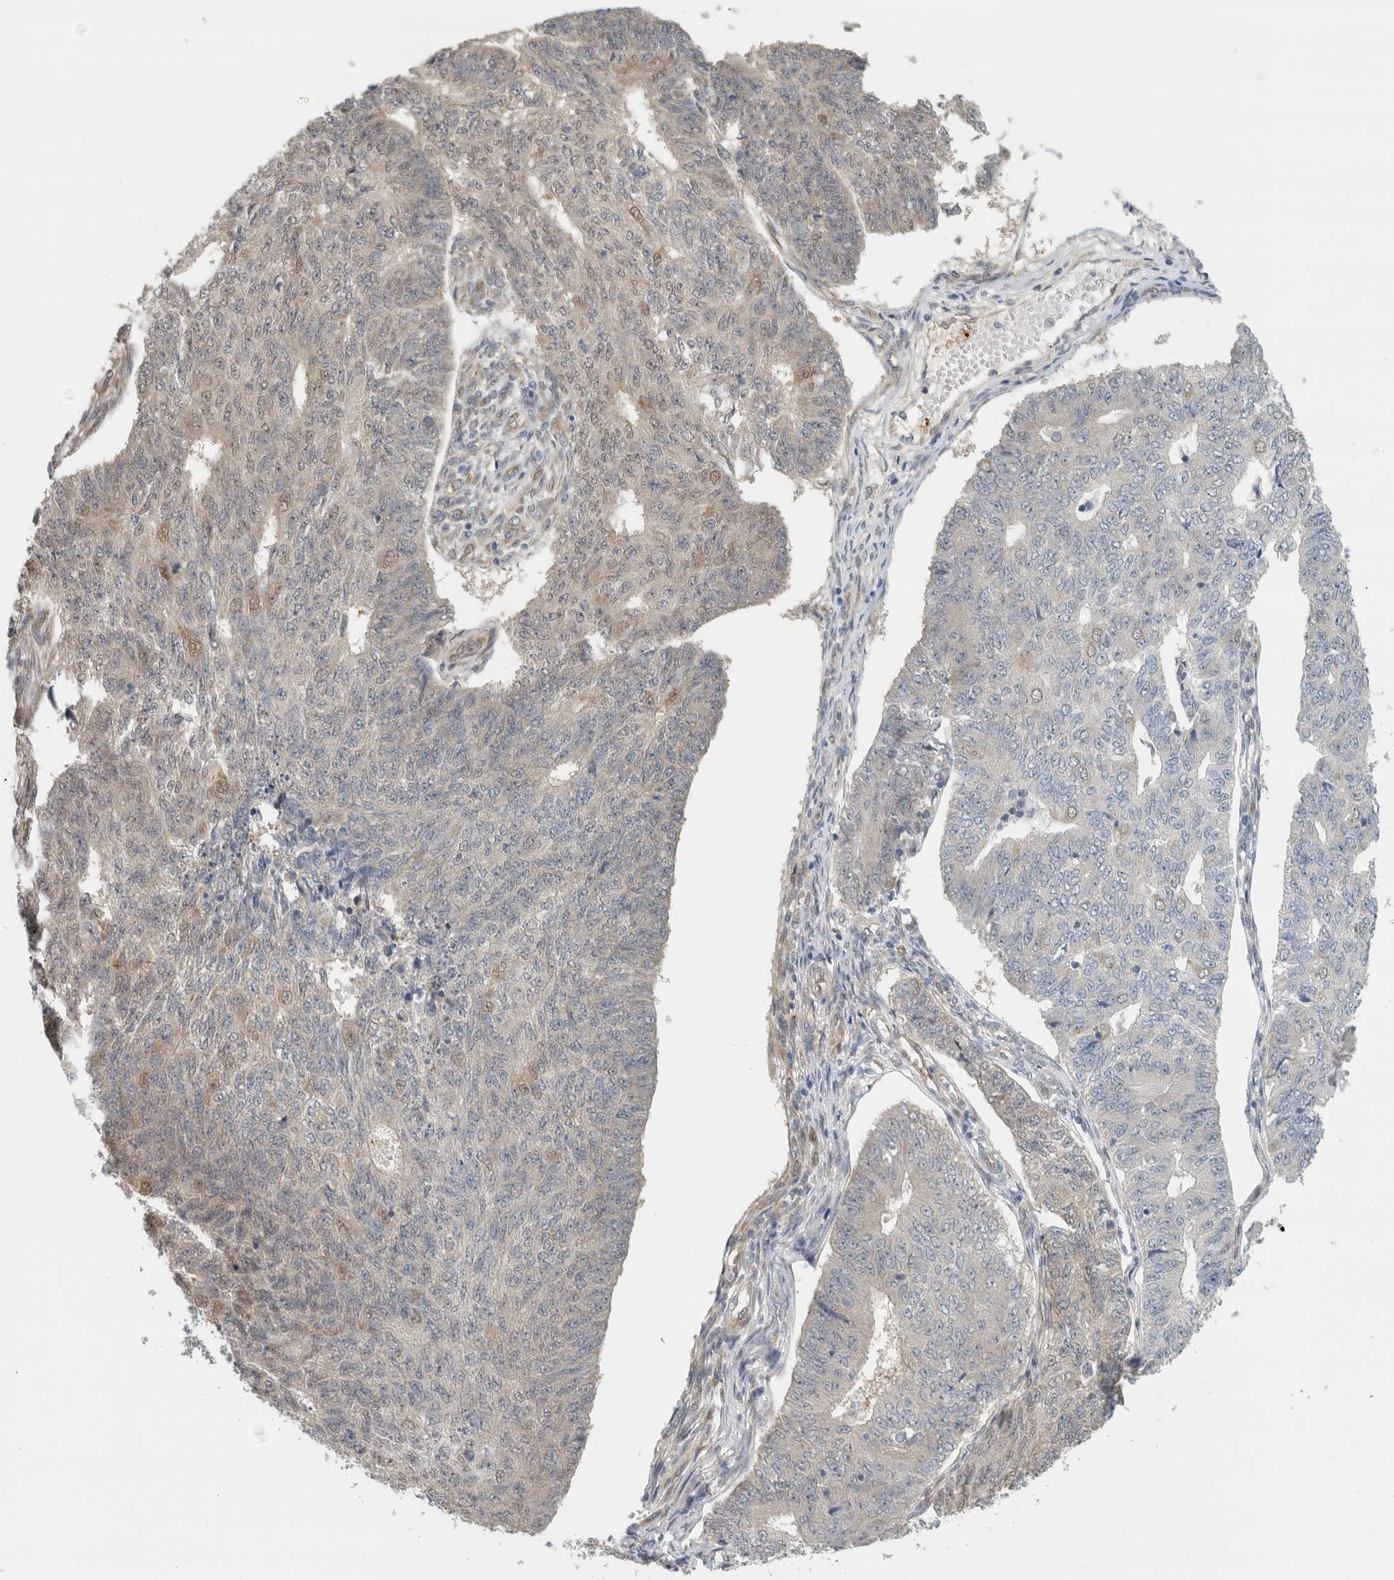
{"staining": {"intensity": "weak", "quantity": "25%-75%", "location": "nuclear"}, "tissue": "endometrial cancer", "cell_type": "Tumor cells", "image_type": "cancer", "snomed": [{"axis": "morphology", "description": "Adenocarcinoma, NOS"}, {"axis": "topography", "description": "Endometrium"}], "caption": "A histopathology image showing weak nuclear staining in approximately 25%-75% of tumor cells in endometrial cancer, as visualized by brown immunohistochemical staining.", "gene": "EIF4G3", "patient": {"sex": "female", "age": 32}}